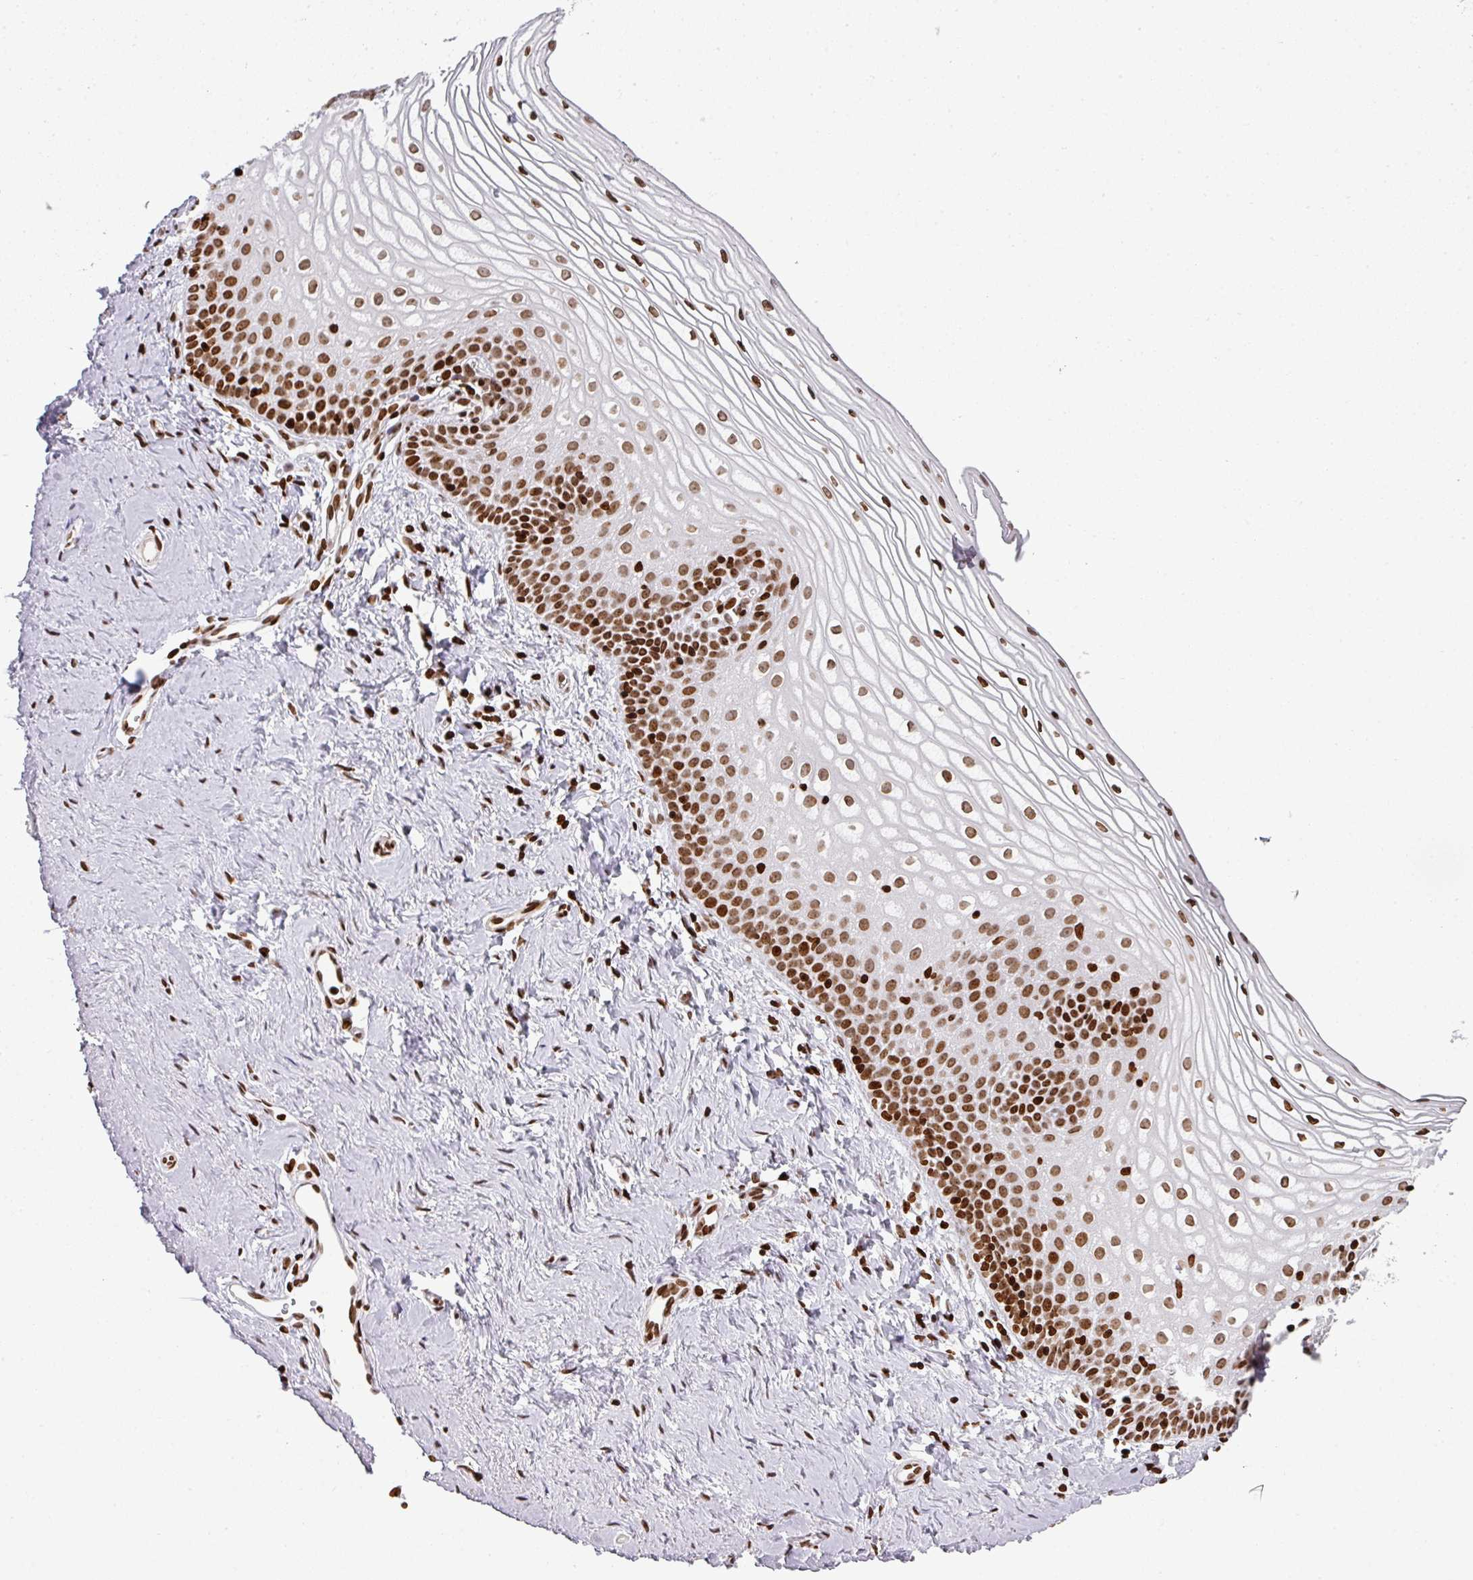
{"staining": {"intensity": "strong", "quantity": ">75%", "location": "nuclear"}, "tissue": "vagina", "cell_type": "Squamous epithelial cells", "image_type": "normal", "snomed": [{"axis": "morphology", "description": "Normal tissue, NOS"}, {"axis": "topography", "description": "Vagina"}], "caption": "Immunohistochemistry (IHC) staining of unremarkable vagina, which demonstrates high levels of strong nuclear expression in approximately >75% of squamous epithelial cells indicating strong nuclear protein staining. The staining was performed using DAB (3,3'-diaminobenzidine) (brown) for protein detection and nuclei were counterstained in hematoxylin (blue).", "gene": "RASL11A", "patient": {"sex": "female", "age": 56}}